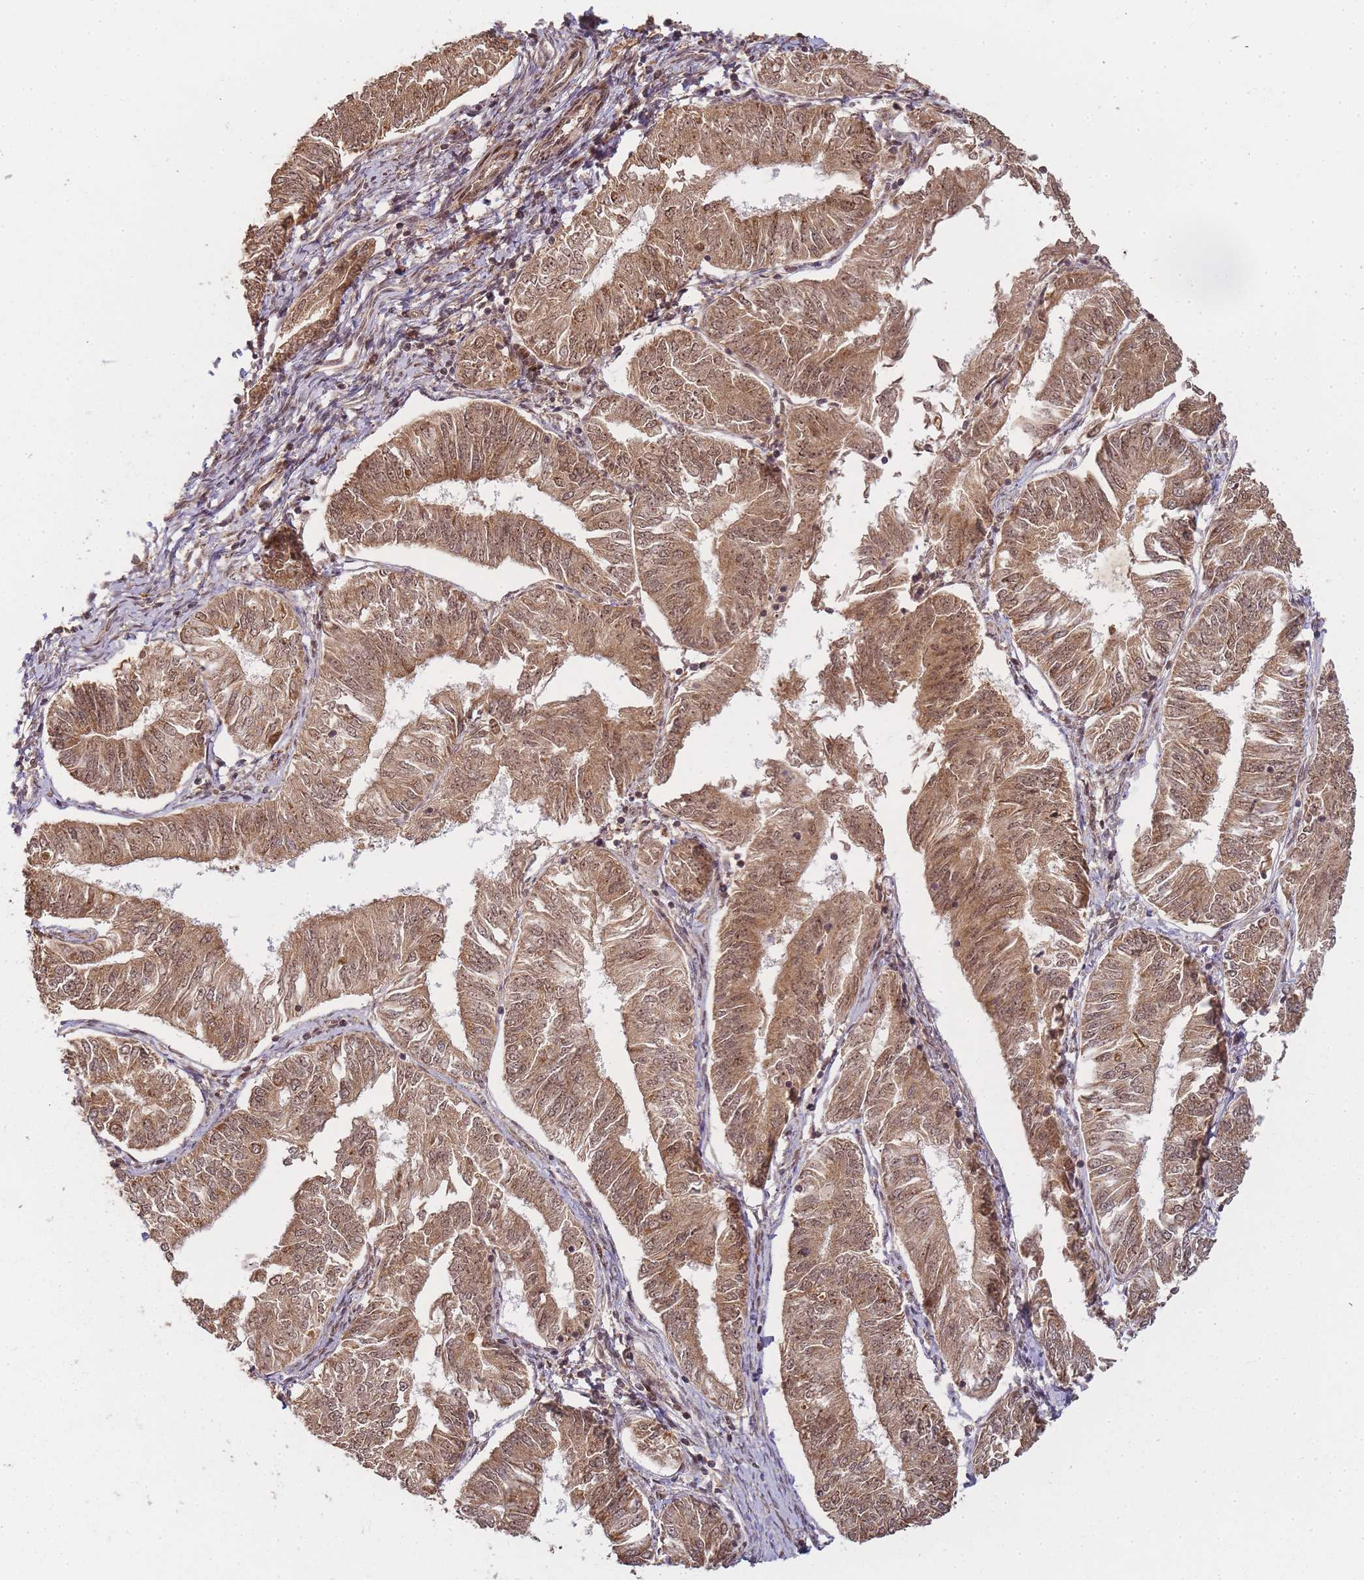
{"staining": {"intensity": "moderate", "quantity": ">75%", "location": "cytoplasmic/membranous,nuclear"}, "tissue": "endometrial cancer", "cell_type": "Tumor cells", "image_type": "cancer", "snomed": [{"axis": "morphology", "description": "Adenocarcinoma, NOS"}, {"axis": "topography", "description": "Endometrium"}], "caption": "Endometrial adenocarcinoma stained with DAB IHC exhibits medium levels of moderate cytoplasmic/membranous and nuclear positivity in approximately >75% of tumor cells.", "gene": "ZNF497", "patient": {"sex": "female", "age": 58}}